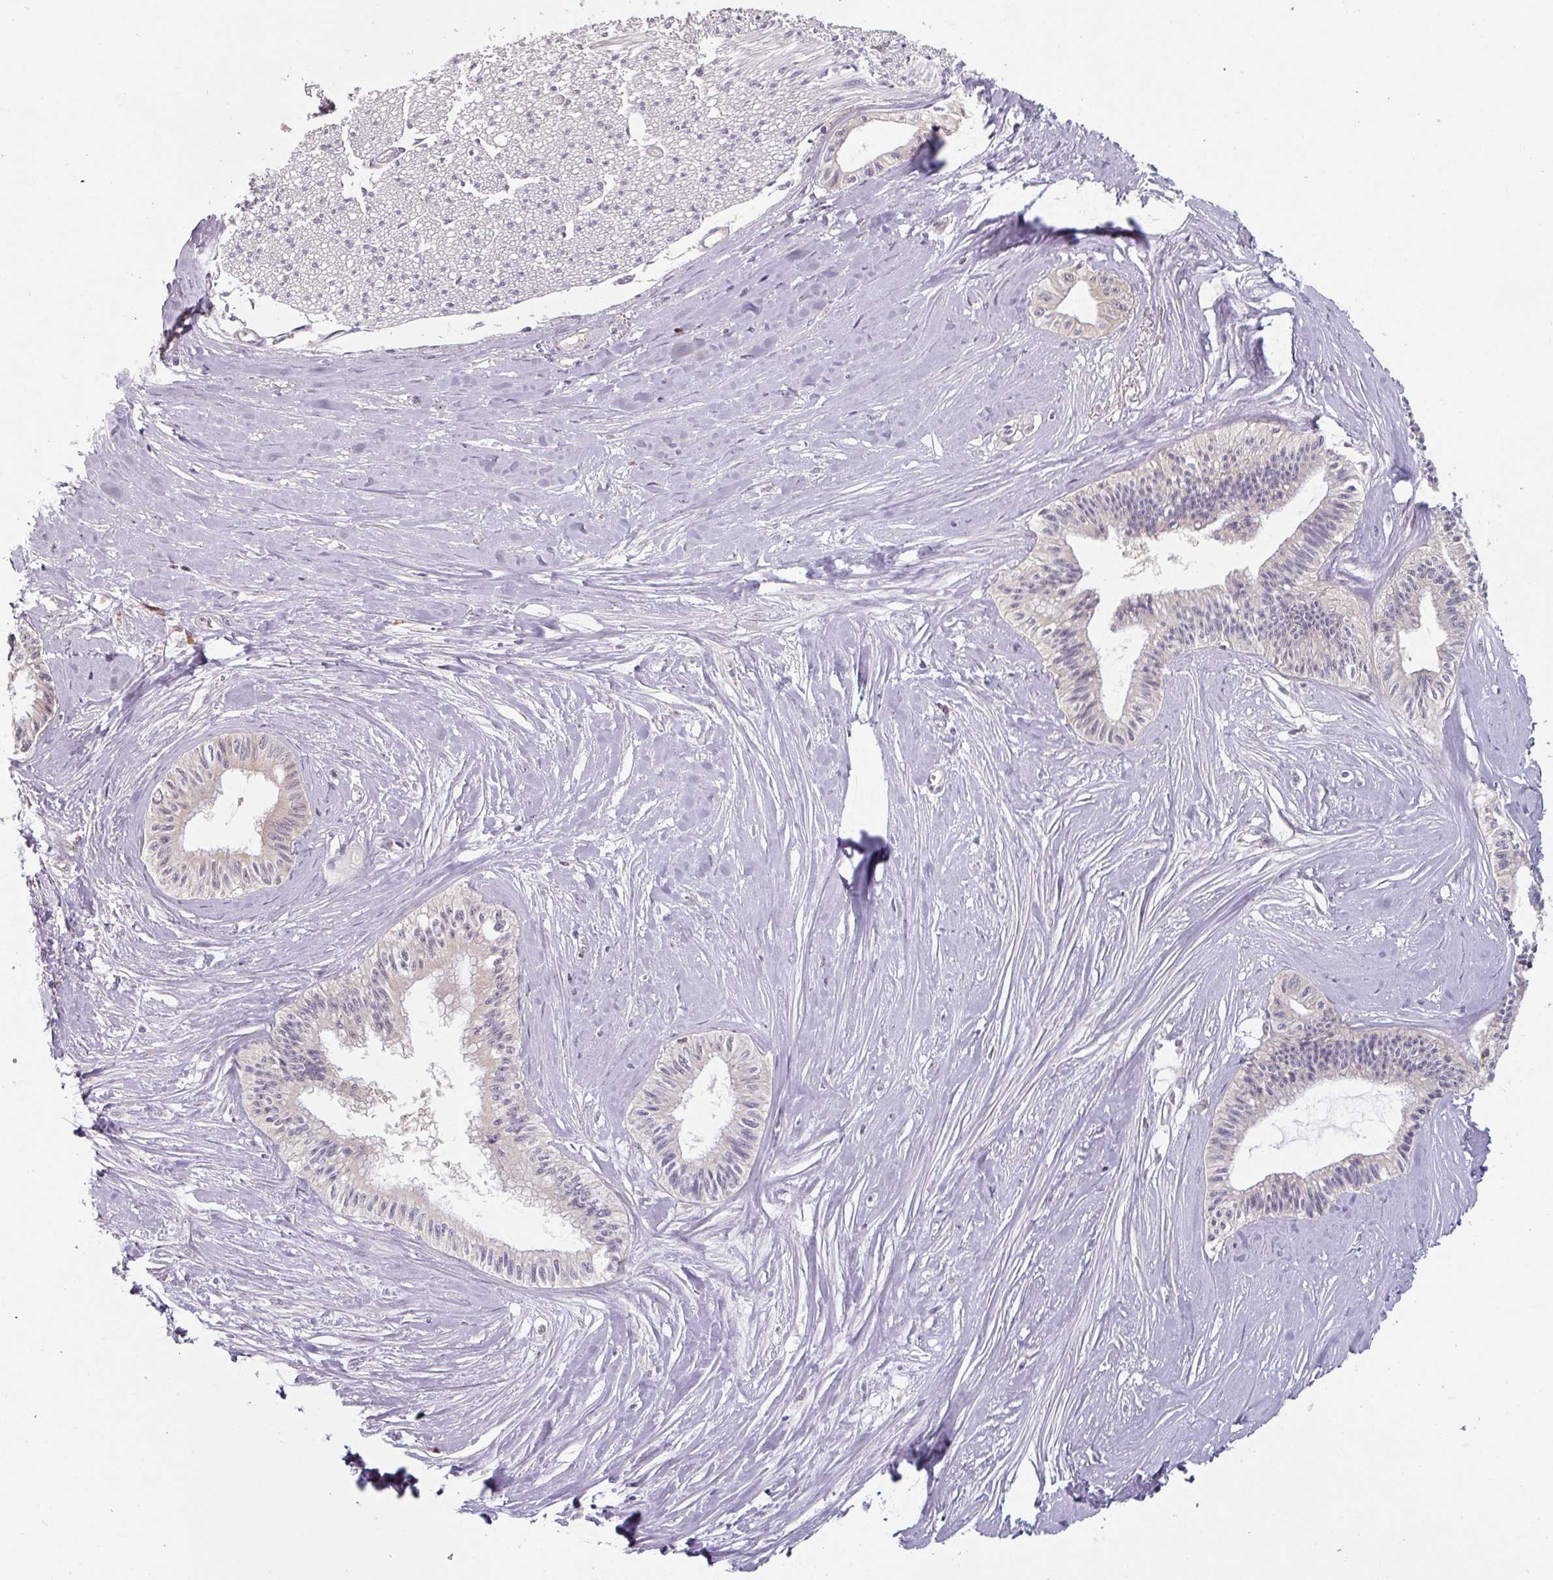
{"staining": {"intensity": "negative", "quantity": "none", "location": "none"}, "tissue": "pancreatic cancer", "cell_type": "Tumor cells", "image_type": "cancer", "snomed": [{"axis": "morphology", "description": "Adenocarcinoma, NOS"}, {"axis": "topography", "description": "Pancreas"}], "caption": "There is no significant expression in tumor cells of pancreatic cancer (adenocarcinoma).", "gene": "ZBTB6", "patient": {"sex": "male", "age": 71}}